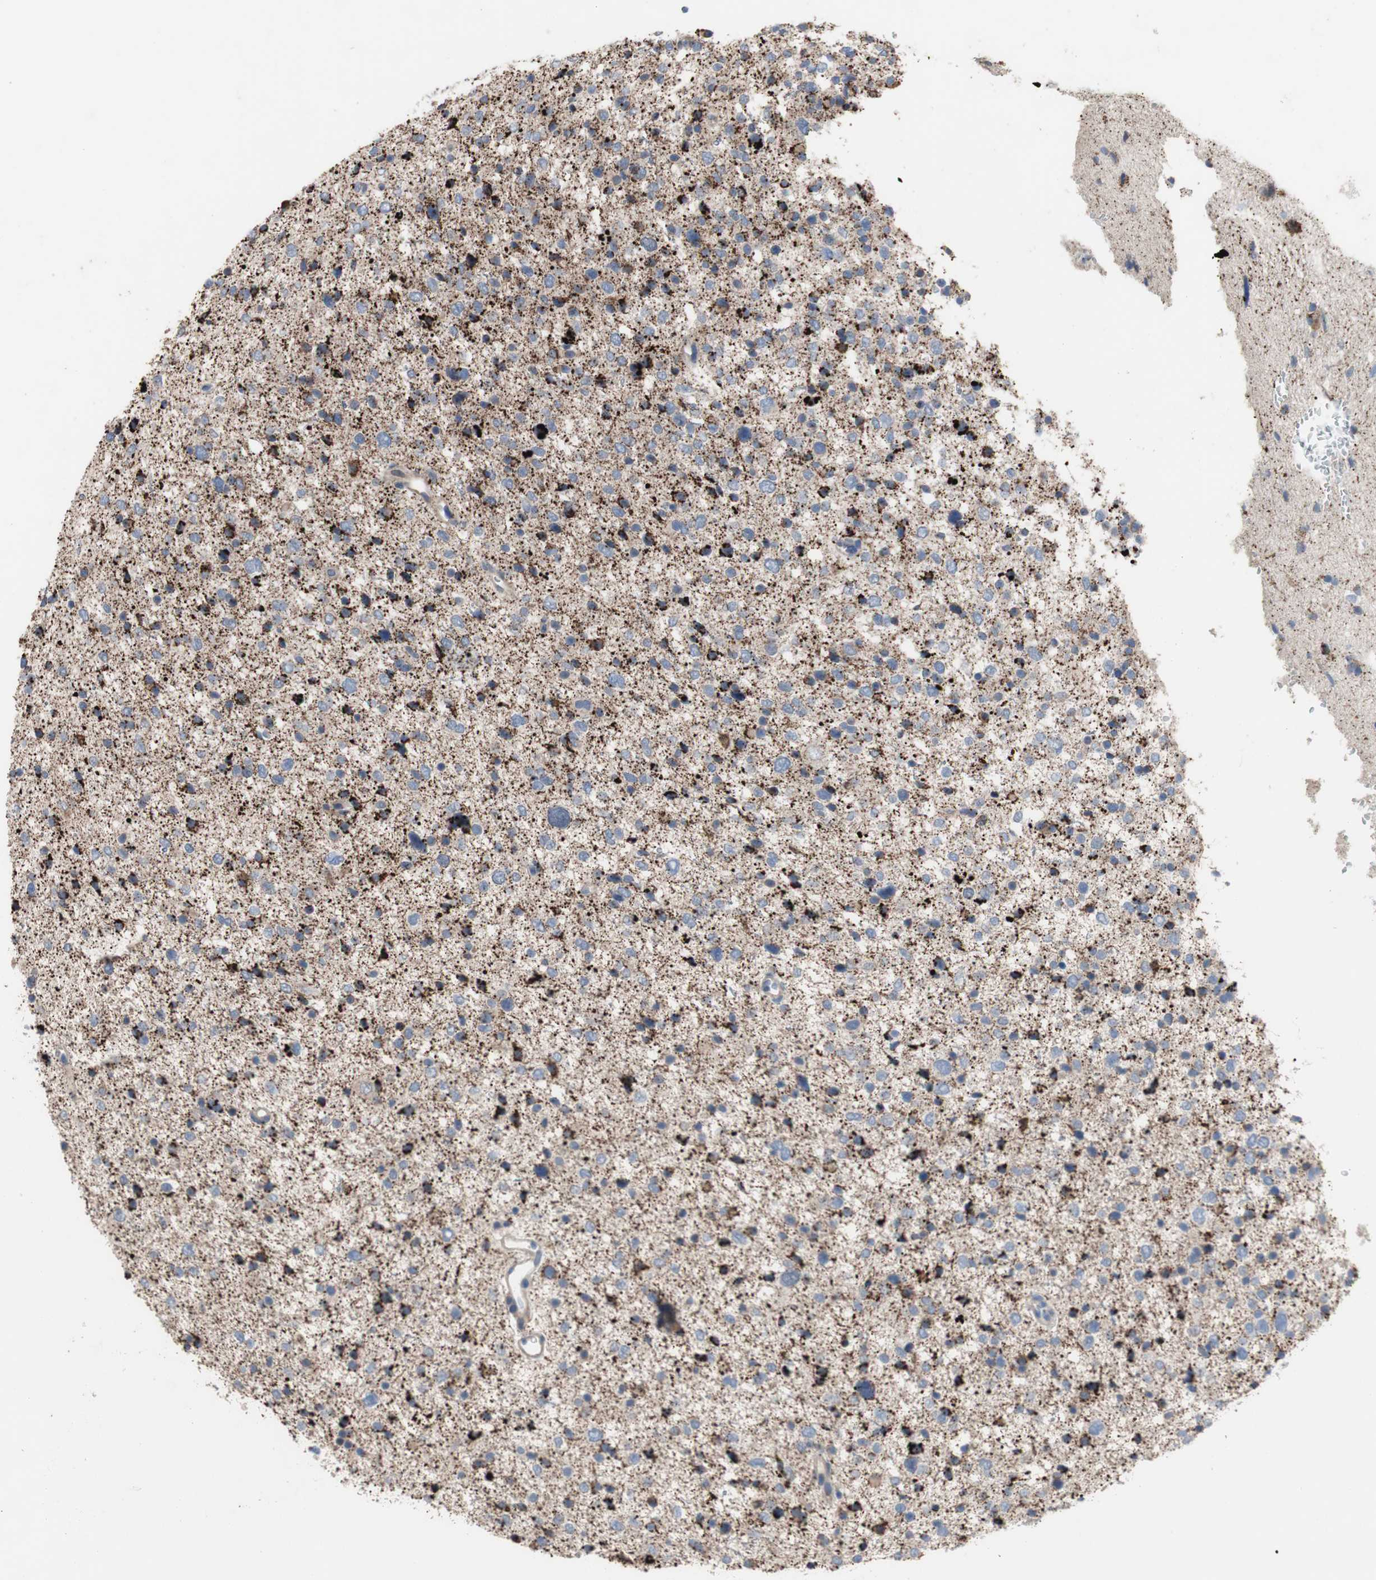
{"staining": {"intensity": "negative", "quantity": "none", "location": "none"}, "tissue": "glioma", "cell_type": "Tumor cells", "image_type": "cancer", "snomed": [{"axis": "morphology", "description": "Glioma, malignant, Low grade"}, {"axis": "topography", "description": "Brain"}], "caption": "Protein analysis of glioma displays no significant expression in tumor cells.", "gene": "TTC14", "patient": {"sex": "female", "age": 37}}